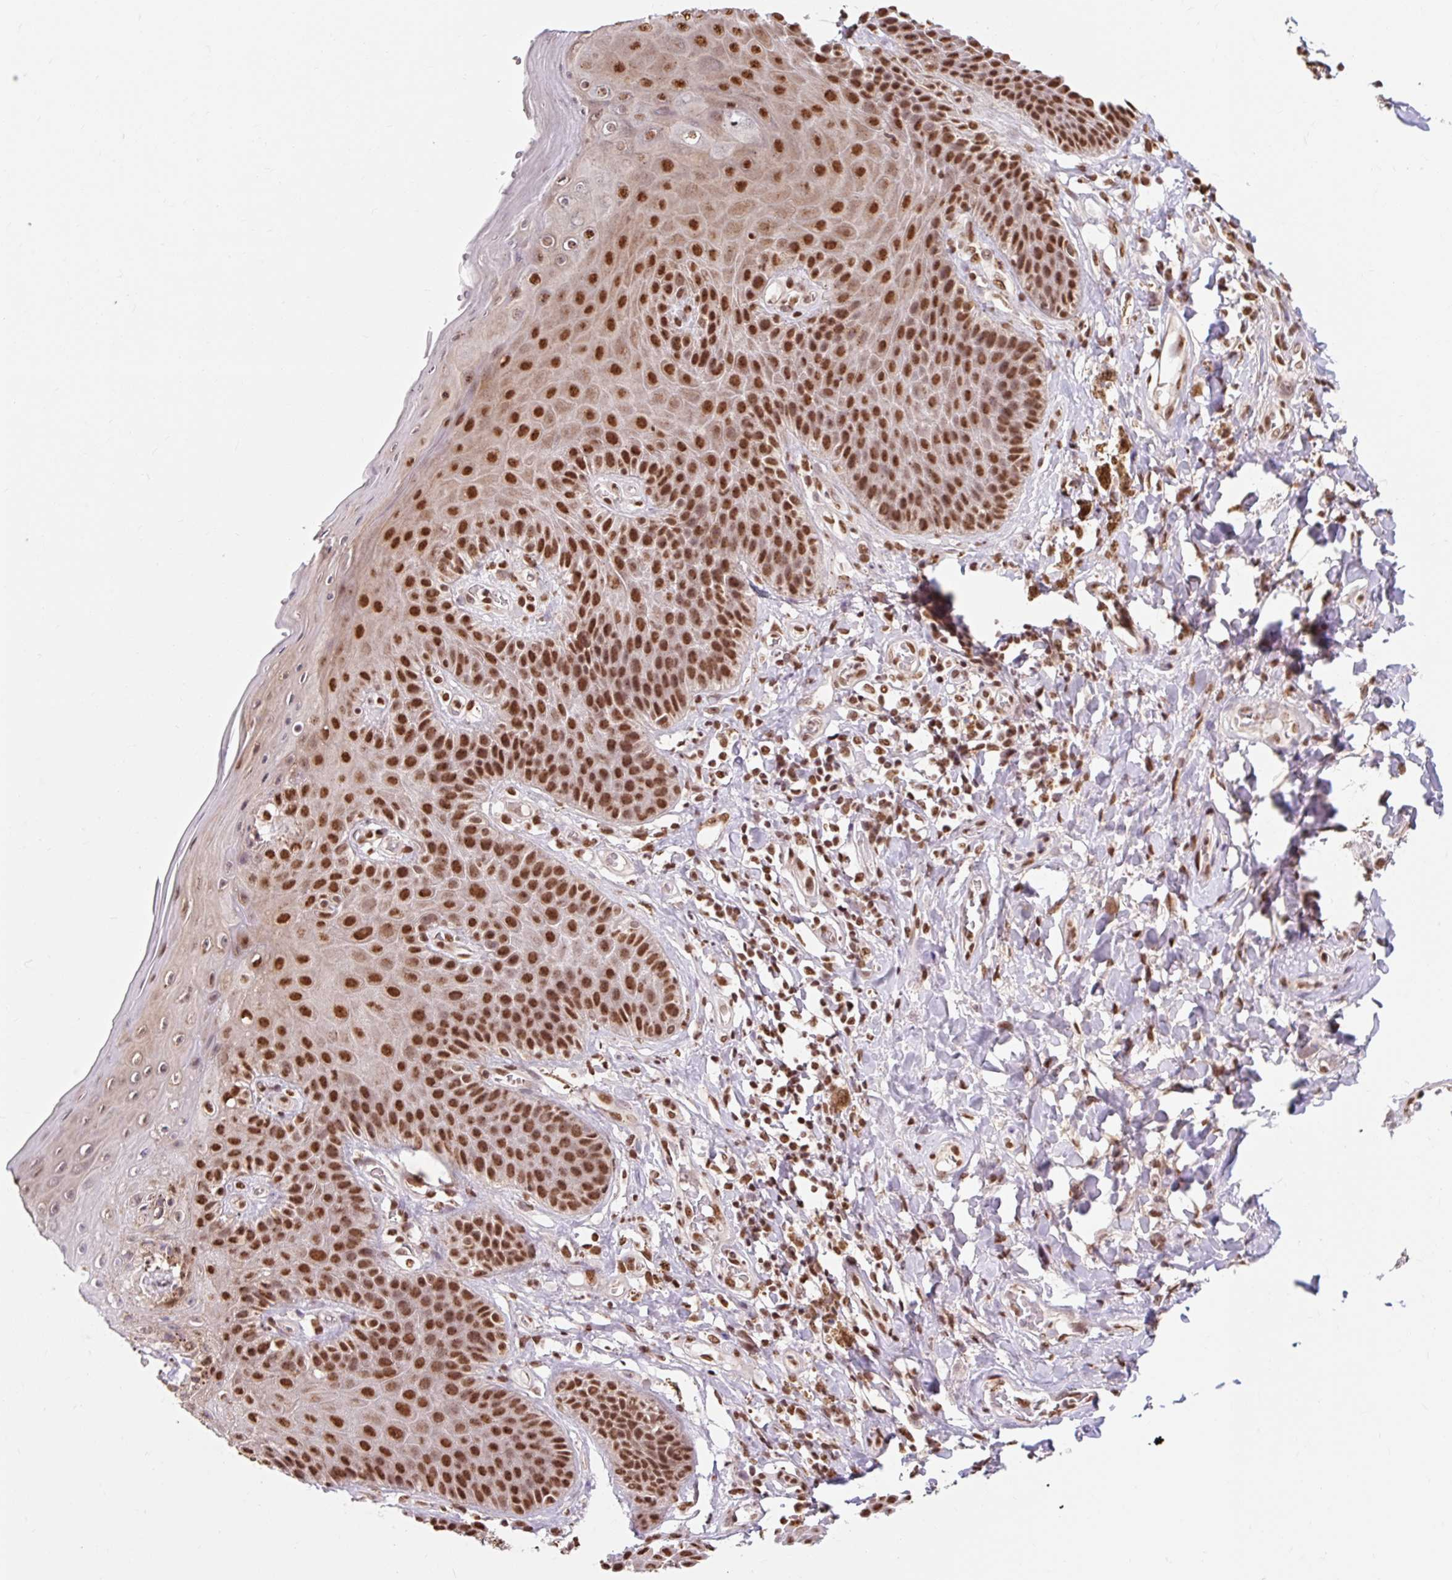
{"staining": {"intensity": "strong", "quantity": ">75%", "location": "nuclear"}, "tissue": "skin", "cell_type": "Epidermal cells", "image_type": "normal", "snomed": [{"axis": "morphology", "description": "Normal tissue, NOS"}, {"axis": "topography", "description": "Anal"}, {"axis": "topography", "description": "Peripheral nerve tissue"}], "caption": "This histopathology image displays normal skin stained with IHC to label a protein in brown. The nuclear of epidermal cells show strong positivity for the protein. Nuclei are counter-stained blue.", "gene": "BICRA", "patient": {"sex": "male", "age": 53}}